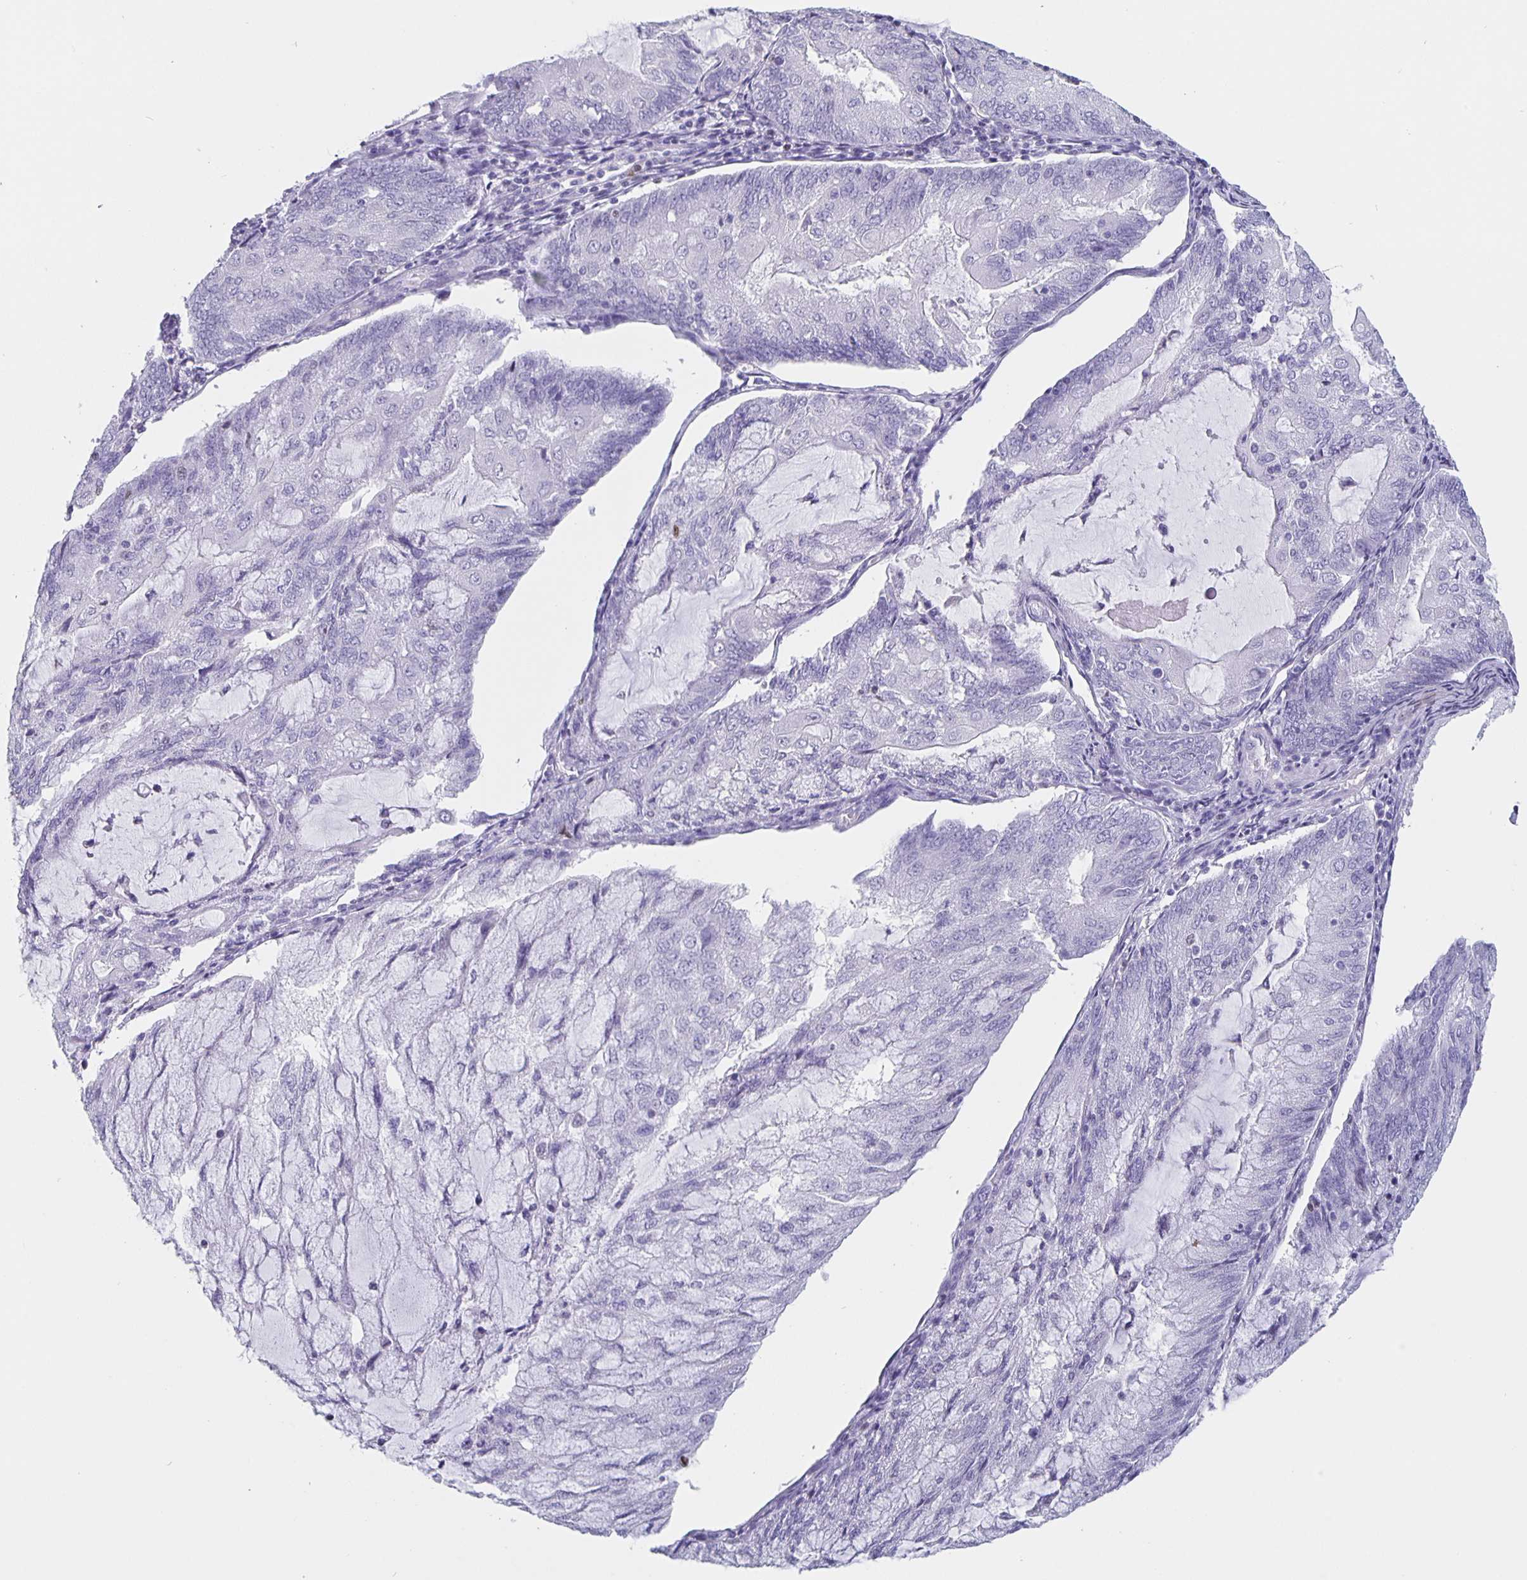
{"staining": {"intensity": "negative", "quantity": "none", "location": "none"}, "tissue": "endometrial cancer", "cell_type": "Tumor cells", "image_type": "cancer", "snomed": [{"axis": "morphology", "description": "Adenocarcinoma, NOS"}, {"axis": "topography", "description": "Endometrium"}], "caption": "This is an IHC micrograph of endometrial cancer (adenocarcinoma). There is no staining in tumor cells.", "gene": "SATB2", "patient": {"sex": "female", "age": 81}}